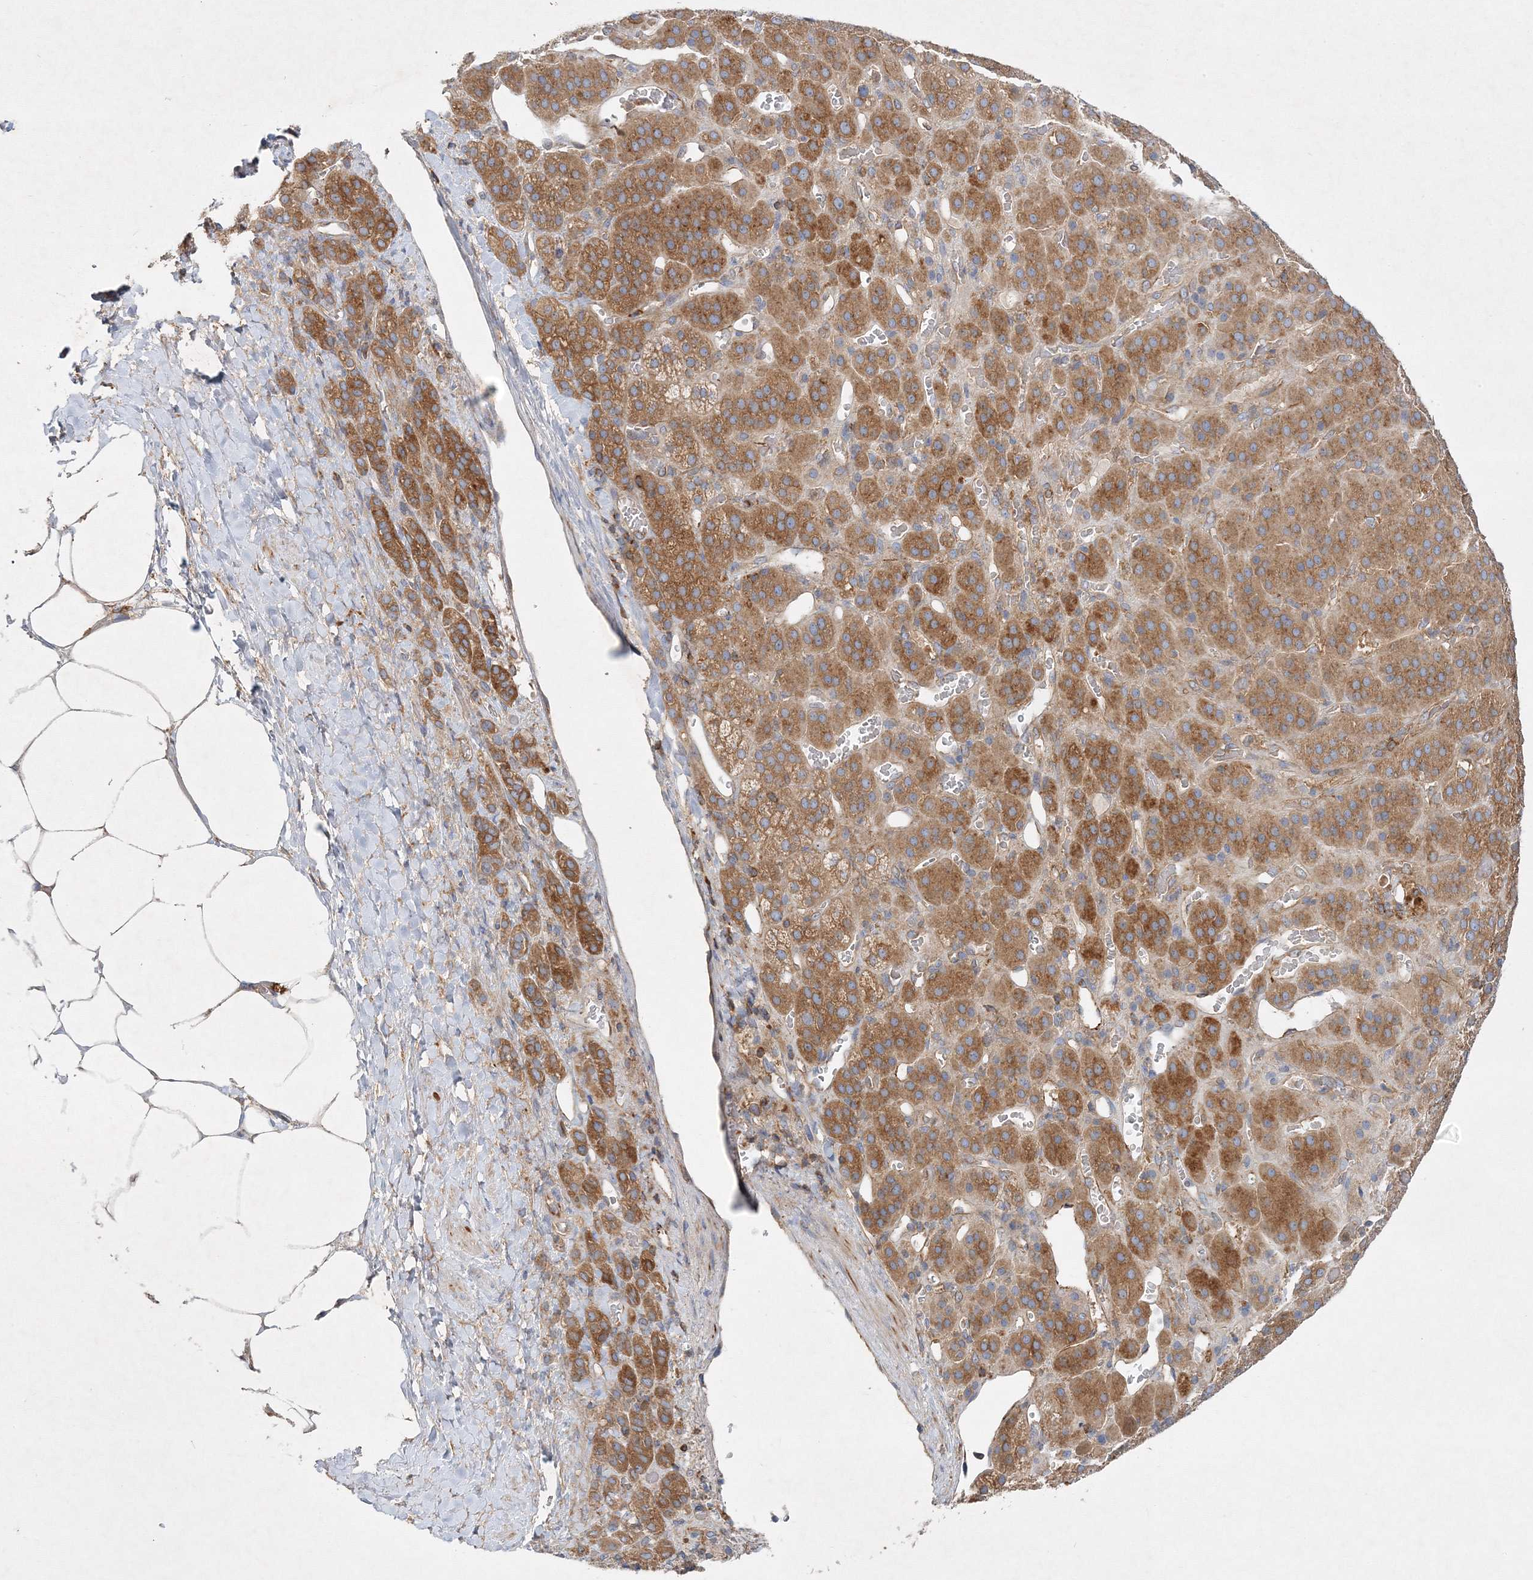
{"staining": {"intensity": "moderate", "quantity": ">75%", "location": "cytoplasmic/membranous"}, "tissue": "adrenal gland", "cell_type": "Glandular cells", "image_type": "normal", "snomed": [{"axis": "morphology", "description": "Normal tissue, NOS"}, {"axis": "topography", "description": "Adrenal gland"}], "caption": "The histopathology image demonstrates staining of normal adrenal gland, revealing moderate cytoplasmic/membranous protein positivity (brown color) within glandular cells.", "gene": "WDR37", "patient": {"sex": "male", "age": 57}}